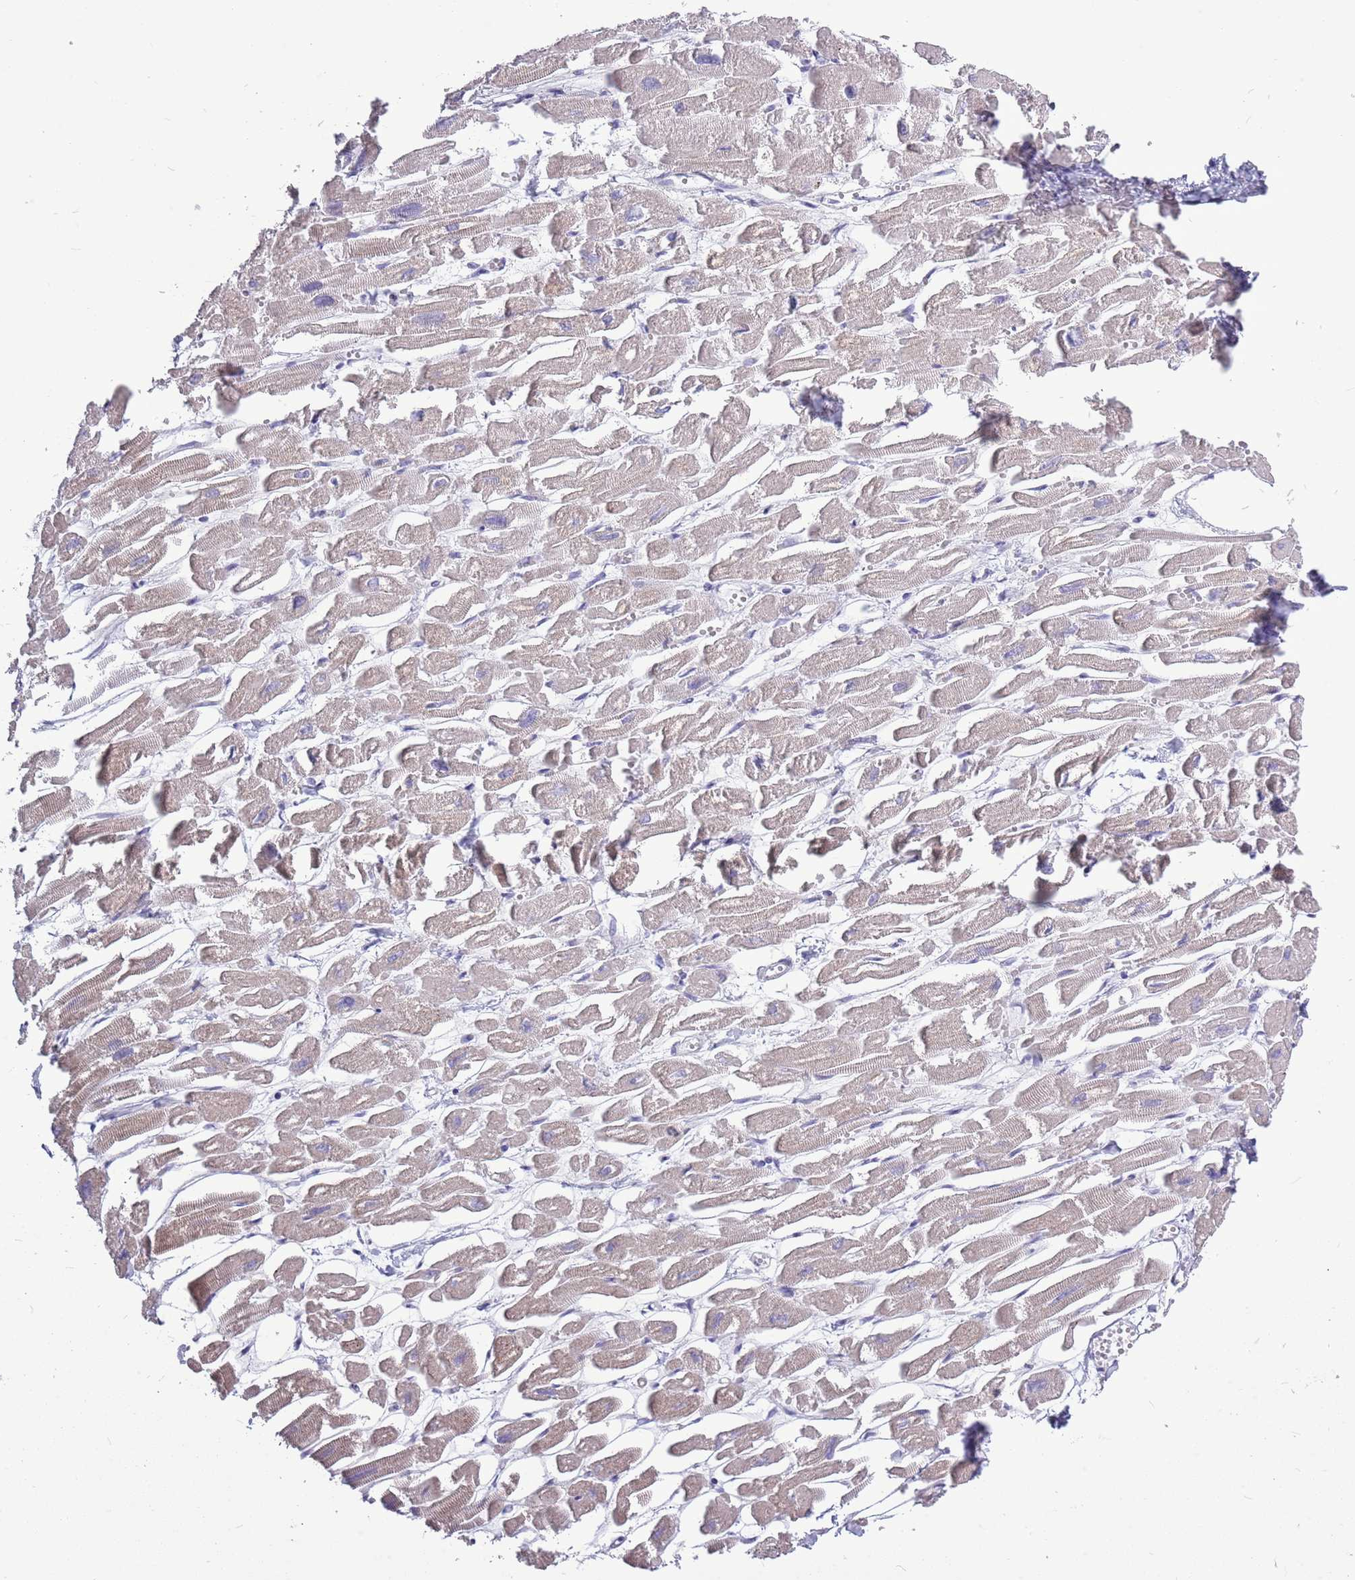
{"staining": {"intensity": "negative", "quantity": "none", "location": "none"}, "tissue": "heart muscle", "cell_type": "Cardiomyocytes", "image_type": "normal", "snomed": [{"axis": "morphology", "description": "Normal tissue, NOS"}, {"axis": "topography", "description": "Heart"}], "caption": "This is an IHC photomicrograph of normal heart muscle. There is no positivity in cardiomyocytes.", "gene": "ZNF425", "patient": {"sex": "male", "age": 54}}